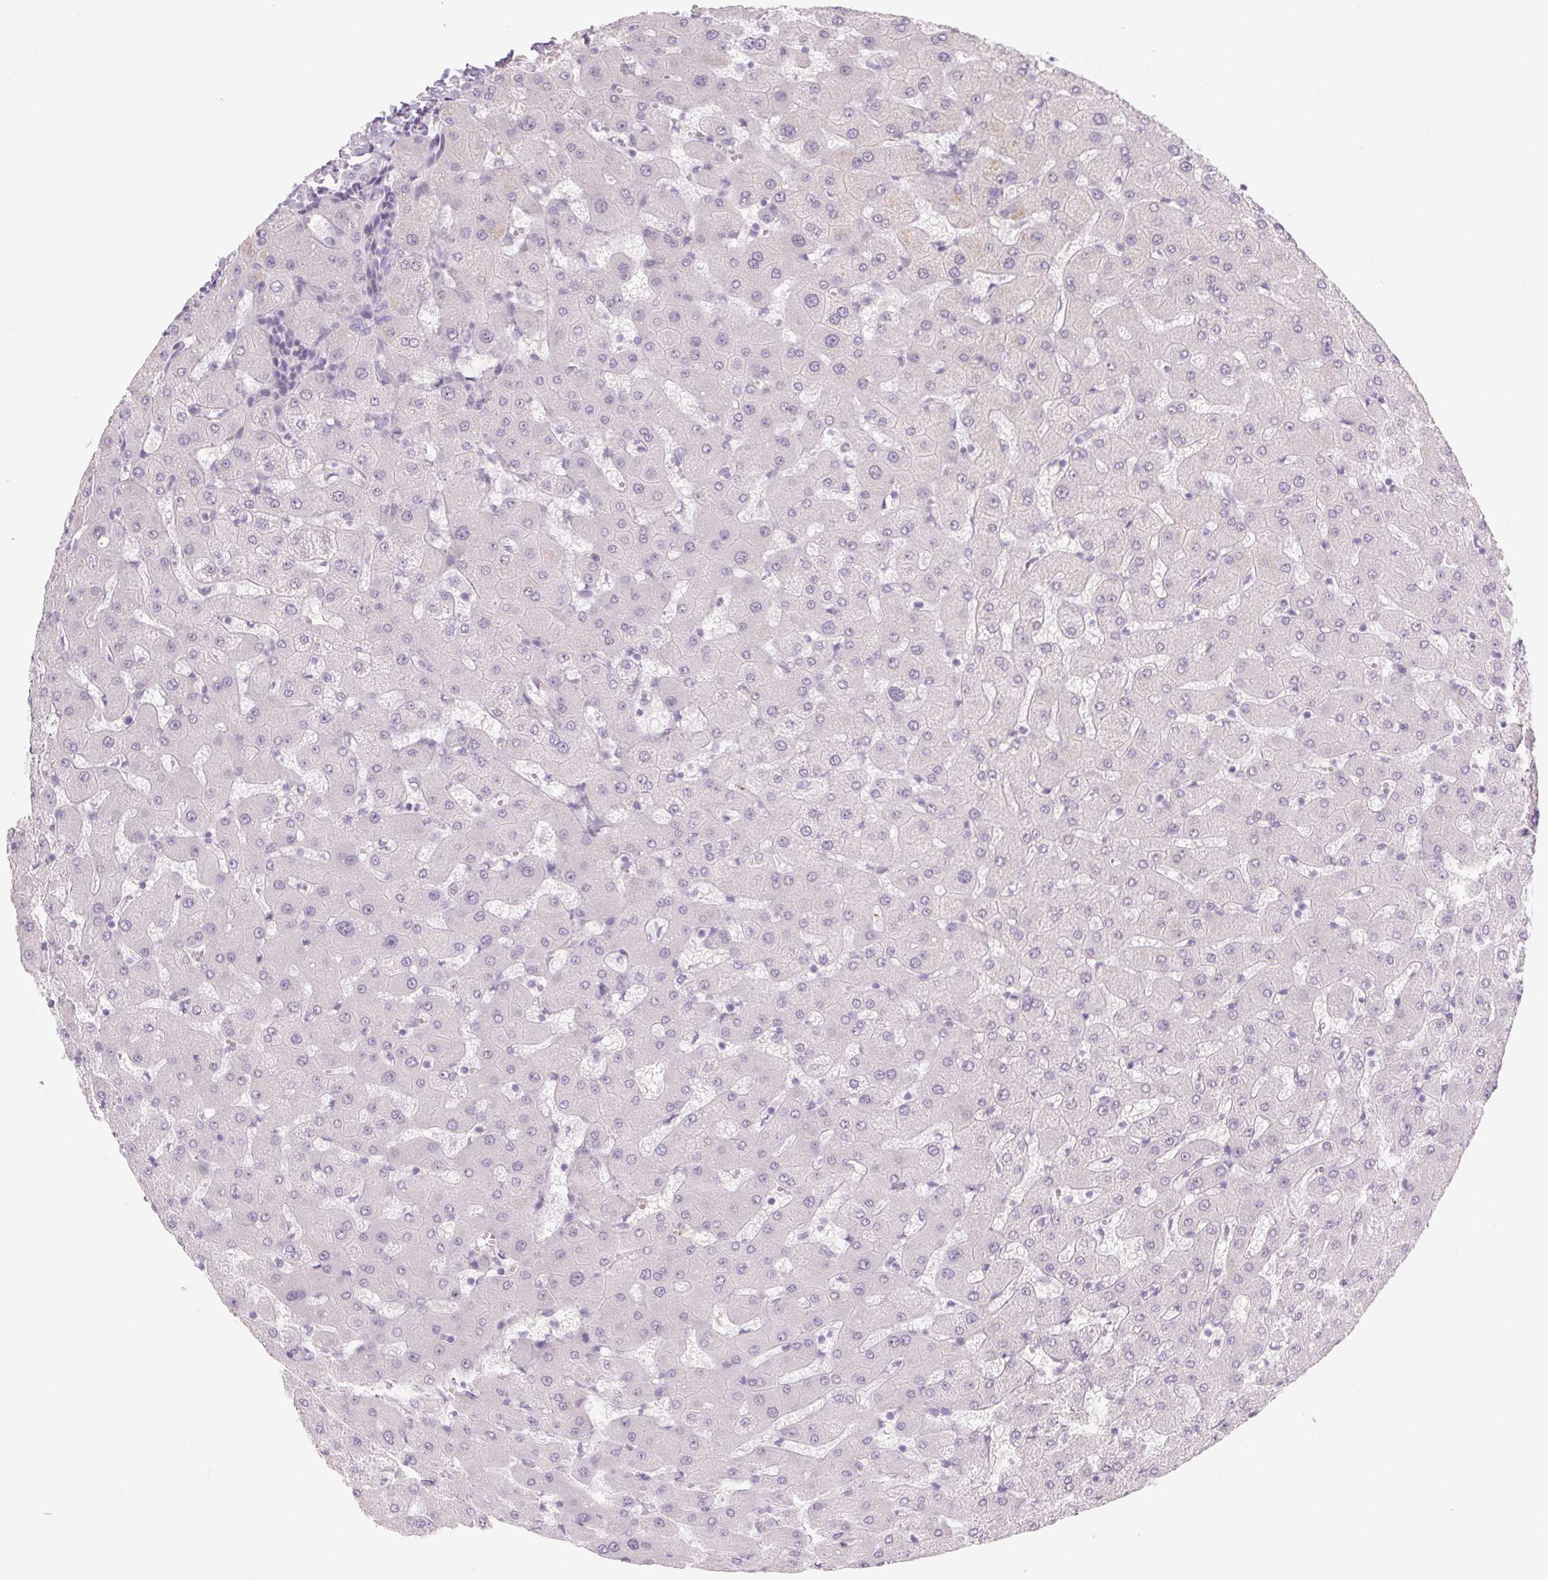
{"staining": {"intensity": "negative", "quantity": "none", "location": "none"}, "tissue": "liver", "cell_type": "Cholangiocytes", "image_type": "normal", "snomed": [{"axis": "morphology", "description": "Normal tissue, NOS"}, {"axis": "topography", "description": "Liver"}], "caption": "DAB (3,3'-diaminobenzidine) immunohistochemical staining of unremarkable liver exhibits no significant expression in cholangiocytes.", "gene": "KRT1", "patient": {"sex": "female", "age": 63}}